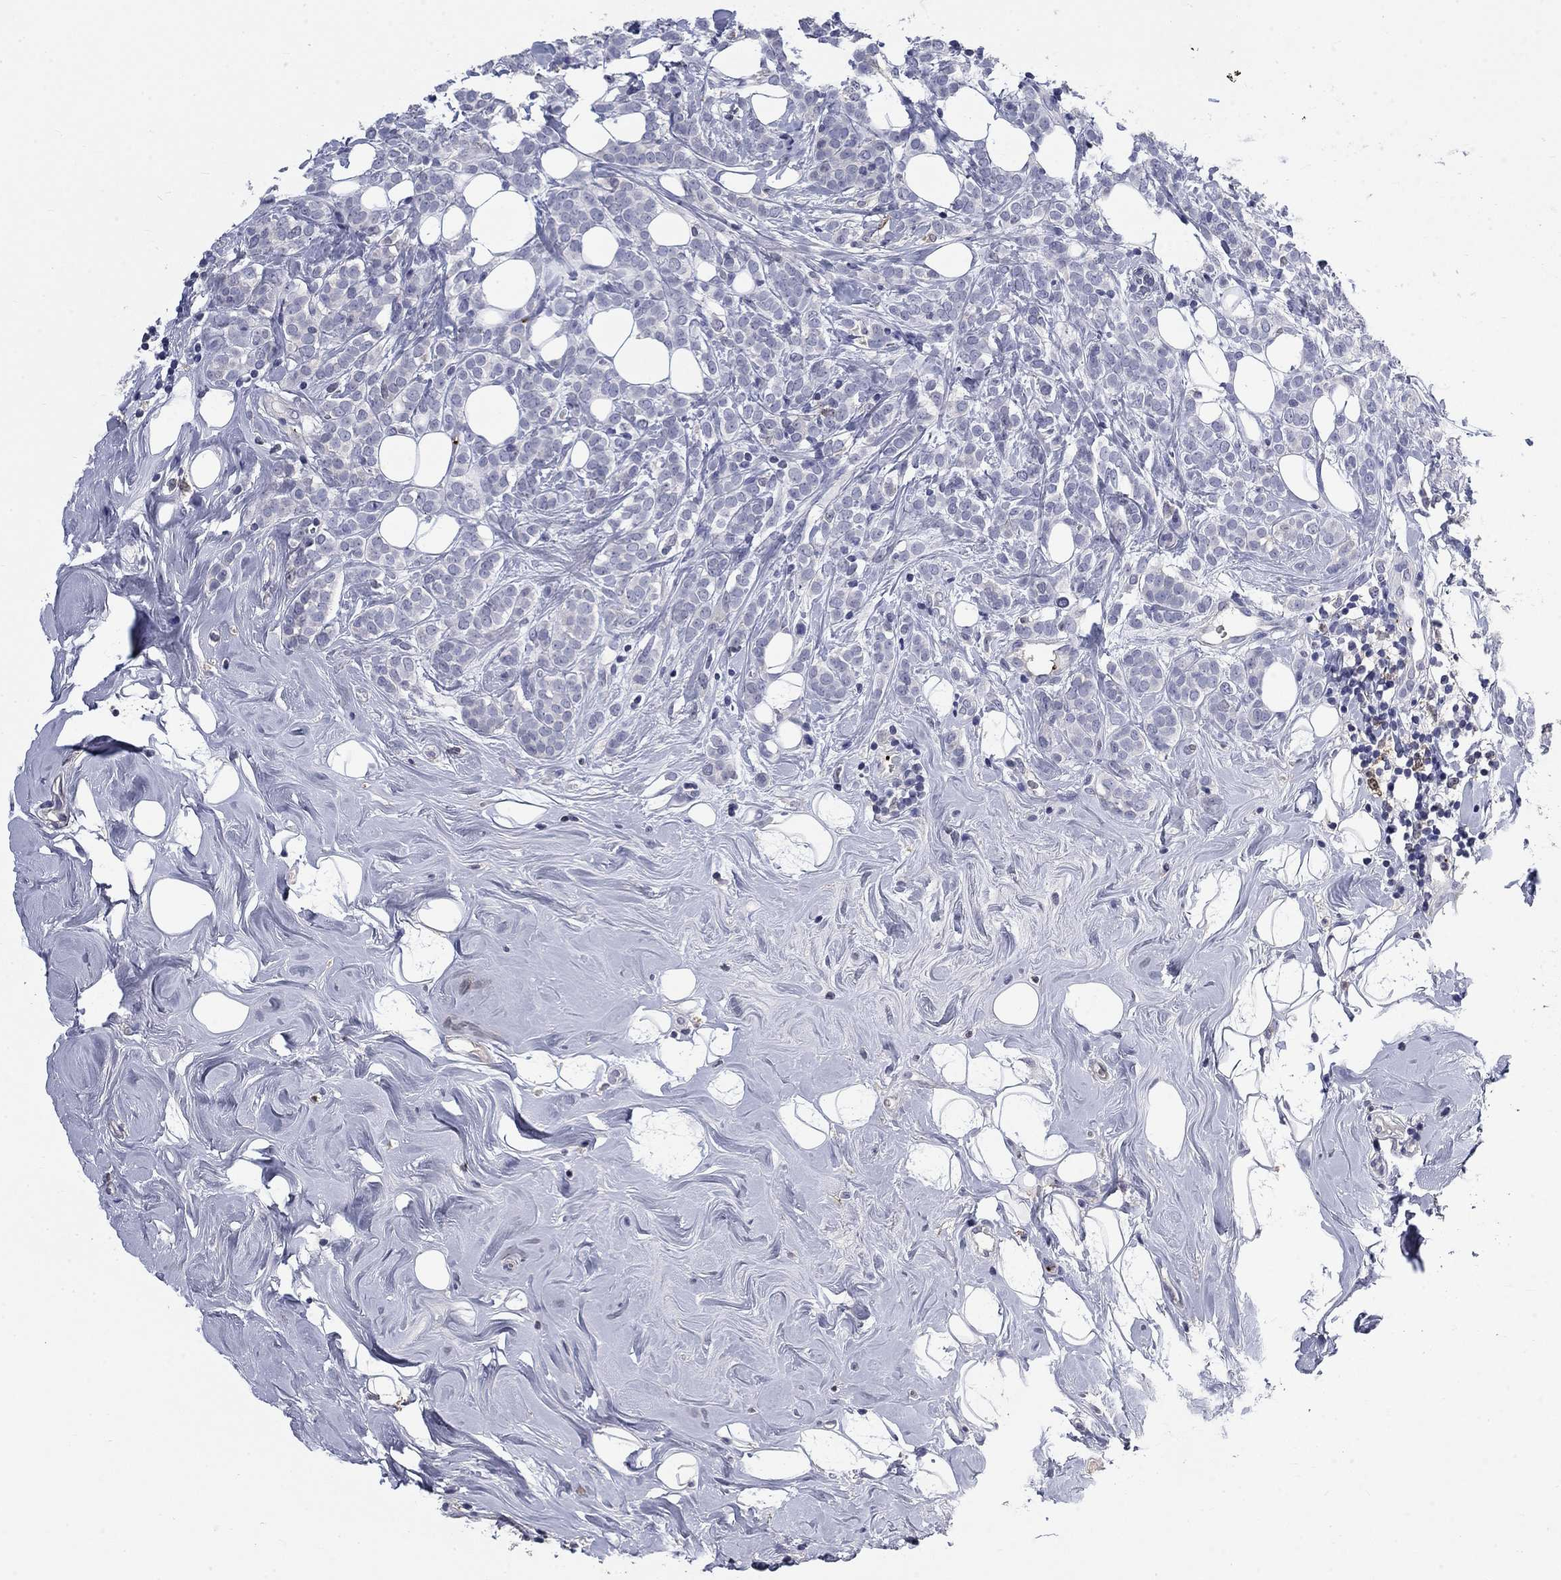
{"staining": {"intensity": "negative", "quantity": "none", "location": "none"}, "tissue": "breast cancer", "cell_type": "Tumor cells", "image_type": "cancer", "snomed": [{"axis": "morphology", "description": "Lobular carcinoma"}, {"axis": "topography", "description": "Breast"}], "caption": "Immunohistochemistry of human breast cancer (lobular carcinoma) shows no staining in tumor cells. (DAB (3,3'-diaminobenzidine) immunohistochemistry, high magnification).", "gene": "PLEK", "patient": {"sex": "female", "age": 49}}